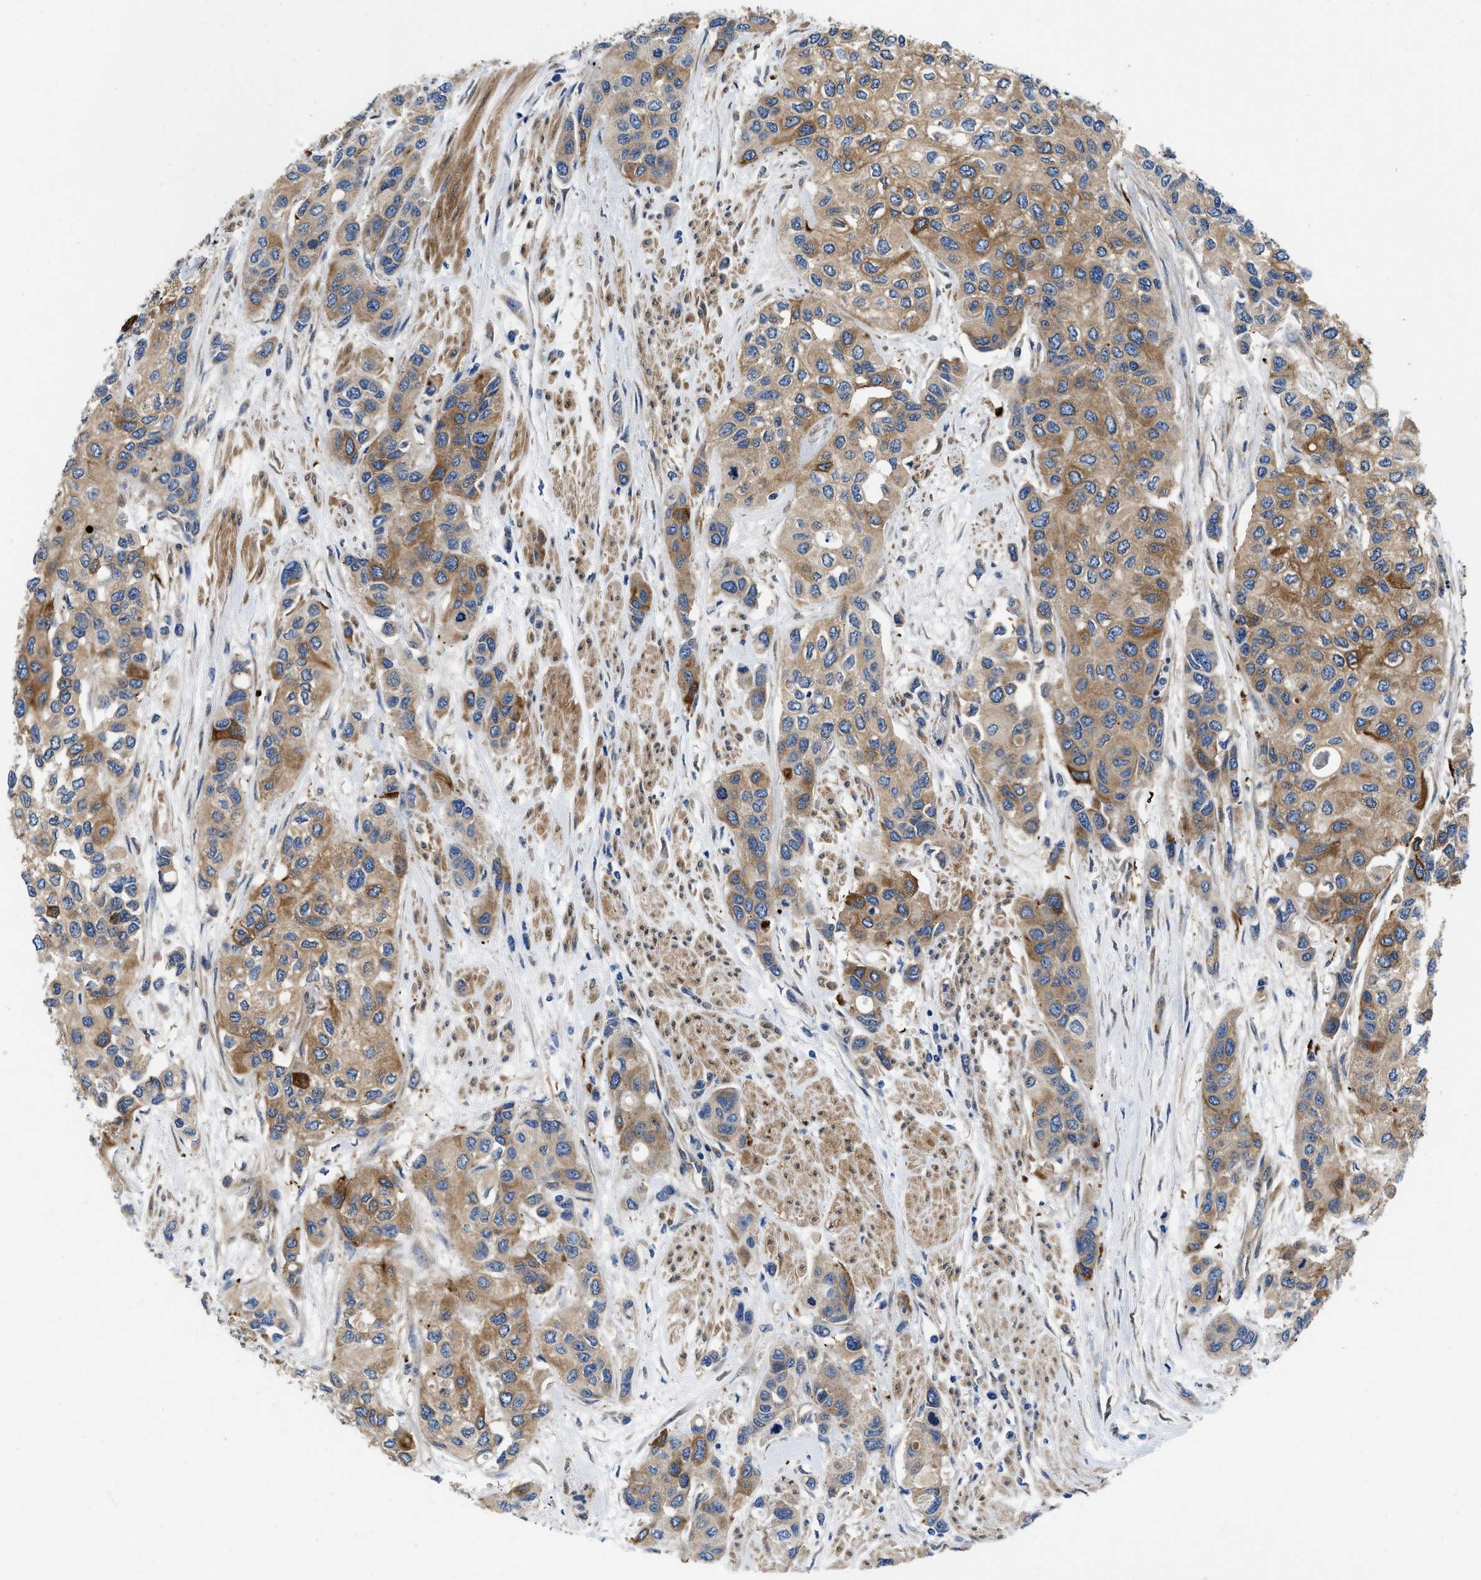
{"staining": {"intensity": "moderate", "quantity": "25%-75%", "location": "cytoplasmic/membranous"}, "tissue": "urothelial cancer", "cell_type": "Tumor cells", "image_type": "cancer", "snomed": [{"axis": "morphology", "description": "Urothelial carcinoma, High grade"}, {"axis": "topography", "description": "Urinary bladder"}], "caption": "Immunohistochemical staining of human urothelial carcinoma (high-grade) exhibits medium levels of moderate cytoplasmic/membranous expression in about 25%-75% of tumor cells.", "gene": "RAPH1", "patient": {"sex": "female", "age": 56}}